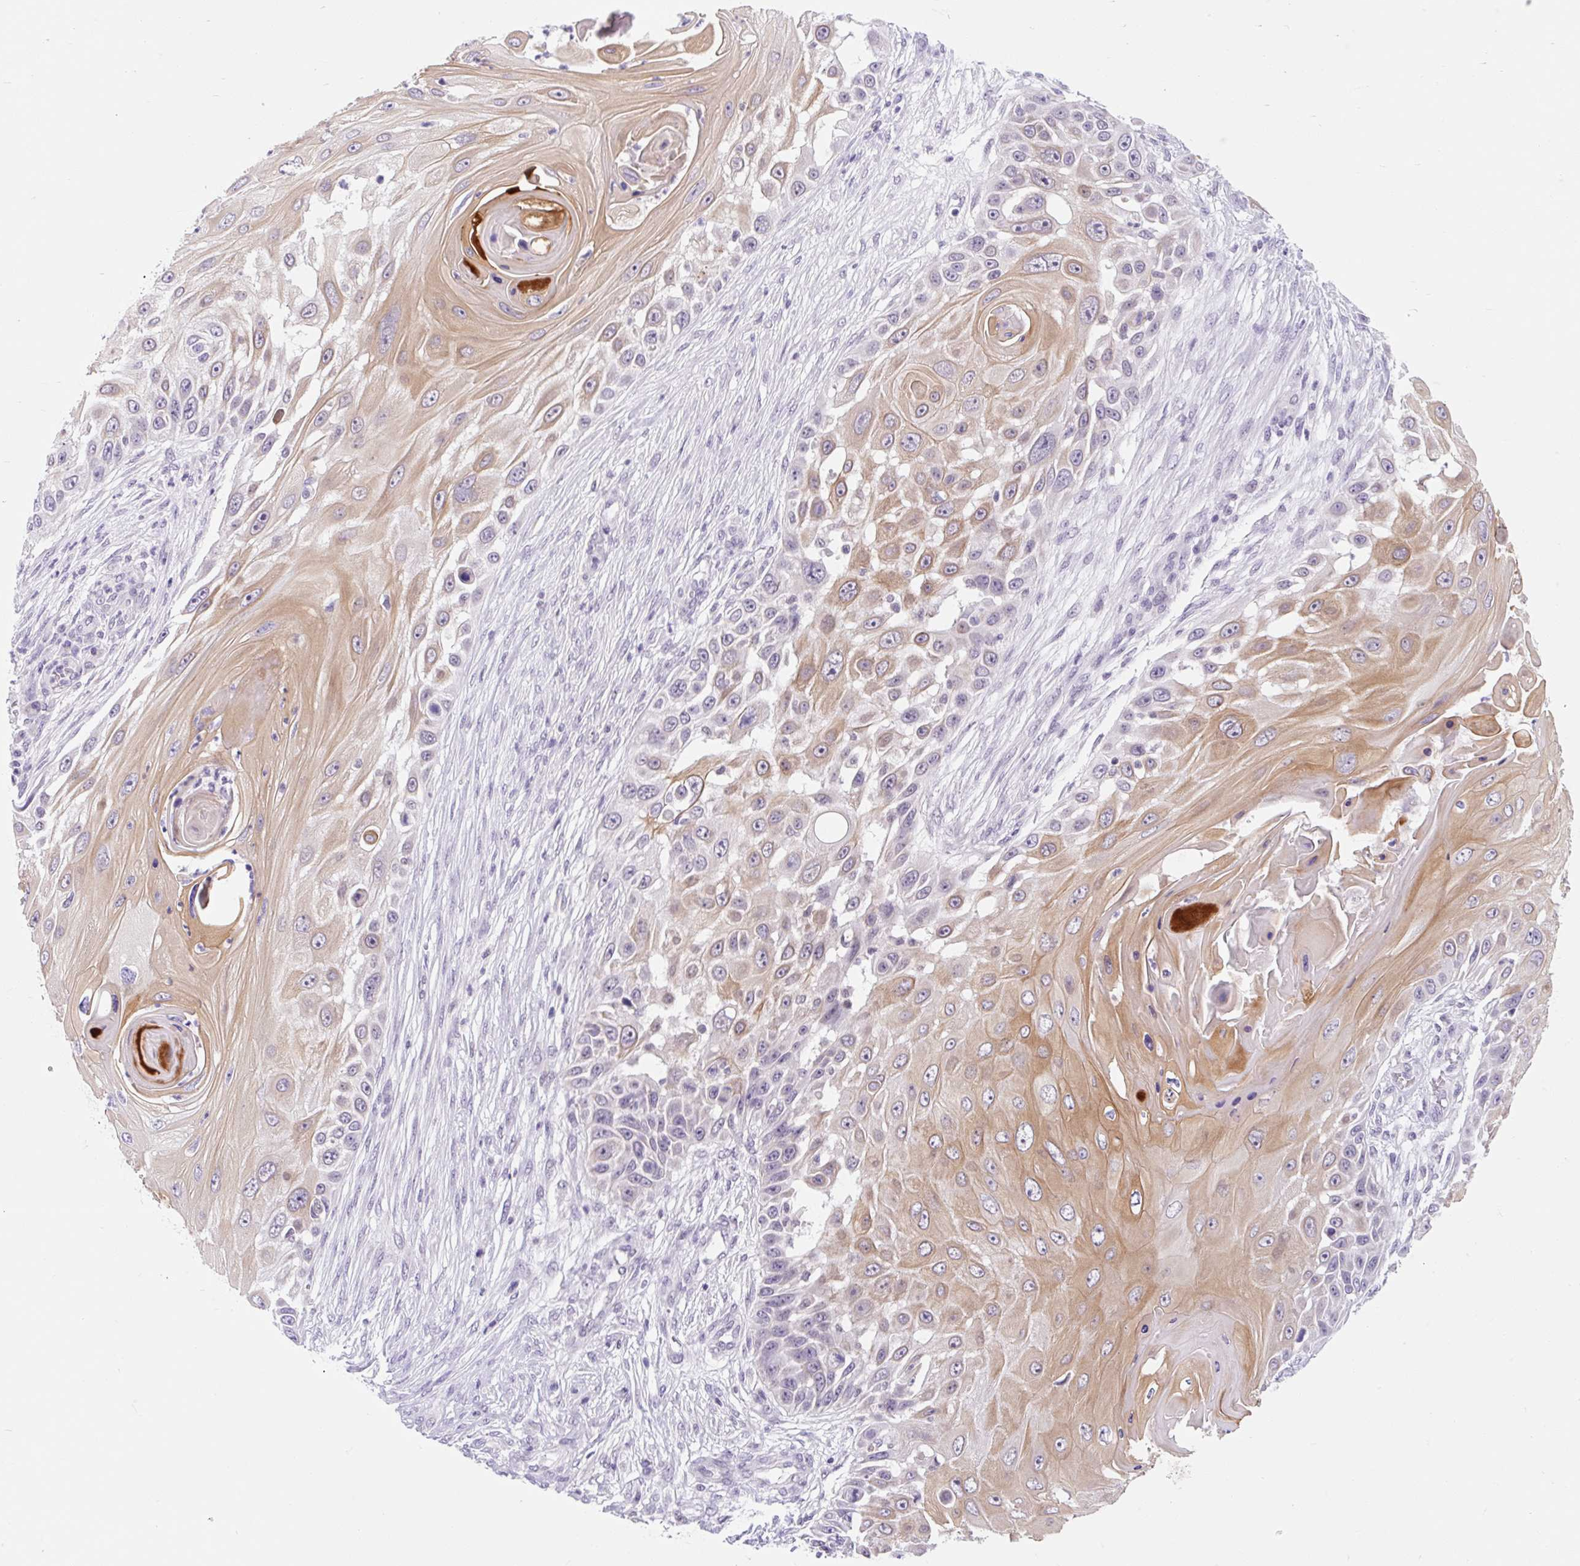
{"staining": {"intensity": "moderate", "quantity": "25%-75%", "location": "cytoplasmic/membranous"}, "tissue": "skin cancer", "cell_type": "Tumor cells", "image_type": "cancer", "snomed": [{"axis": "morphology", "description": "Squamous cell carcinoma, NOS"}, {"axis": "topography", "description": "Skin"}], "caption": "The photomicrograph exhibits a brown stain indicating the presence of a protein in the cytoplasmic/membranous of tumor cells in skin cancer.", "gene": "ITPK1", "patient": {"sex": "female", "age": 44}}